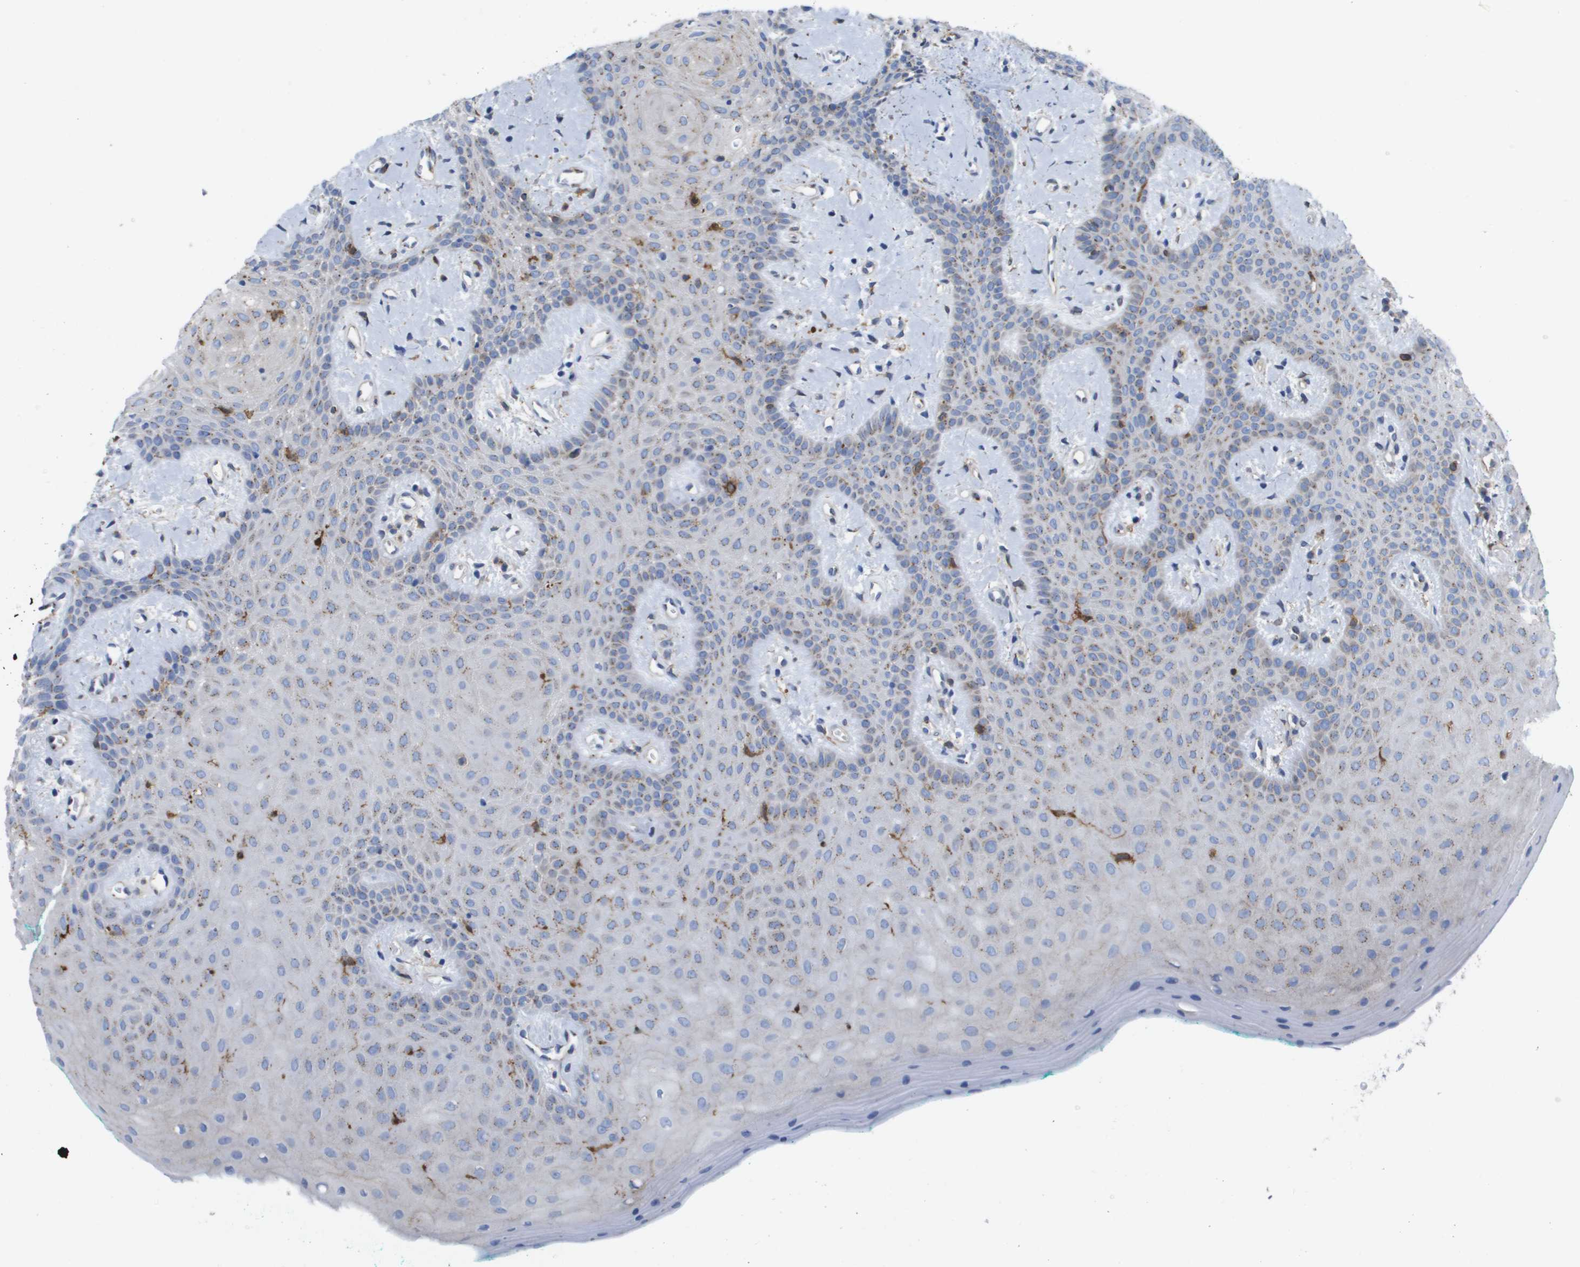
{"staining": {"intensity": "moderate", "quantity": "25%-75%", "location": "cytoplasmic/membranous"}, "tissue": "oral mucosa", "cell_type": "Squamous epithelial cells", "image_type": "normal", "snomed": [{"axis": "morphology", "description": "Normal tissue, NOS"}, {"axis": "morphology", "description": "Squamous cell carcinoma, NOS"}, {"axis": "topography", "description": "Oral tissue"}, {"axis": "topography", "description": "Salivary gland"}, {"axis": "topography", "description": "Head-Neck"}], "caption": "Benign oral mucosa shows moderate cytoplasmic/membranous staining in about 25%-75% of squamous epithelial cells (DAB IHC, brown staining for protein, blue staining for nuclei)..", "gene": "SLC37A2", "patient": {"sex": "female", "age": 62}}